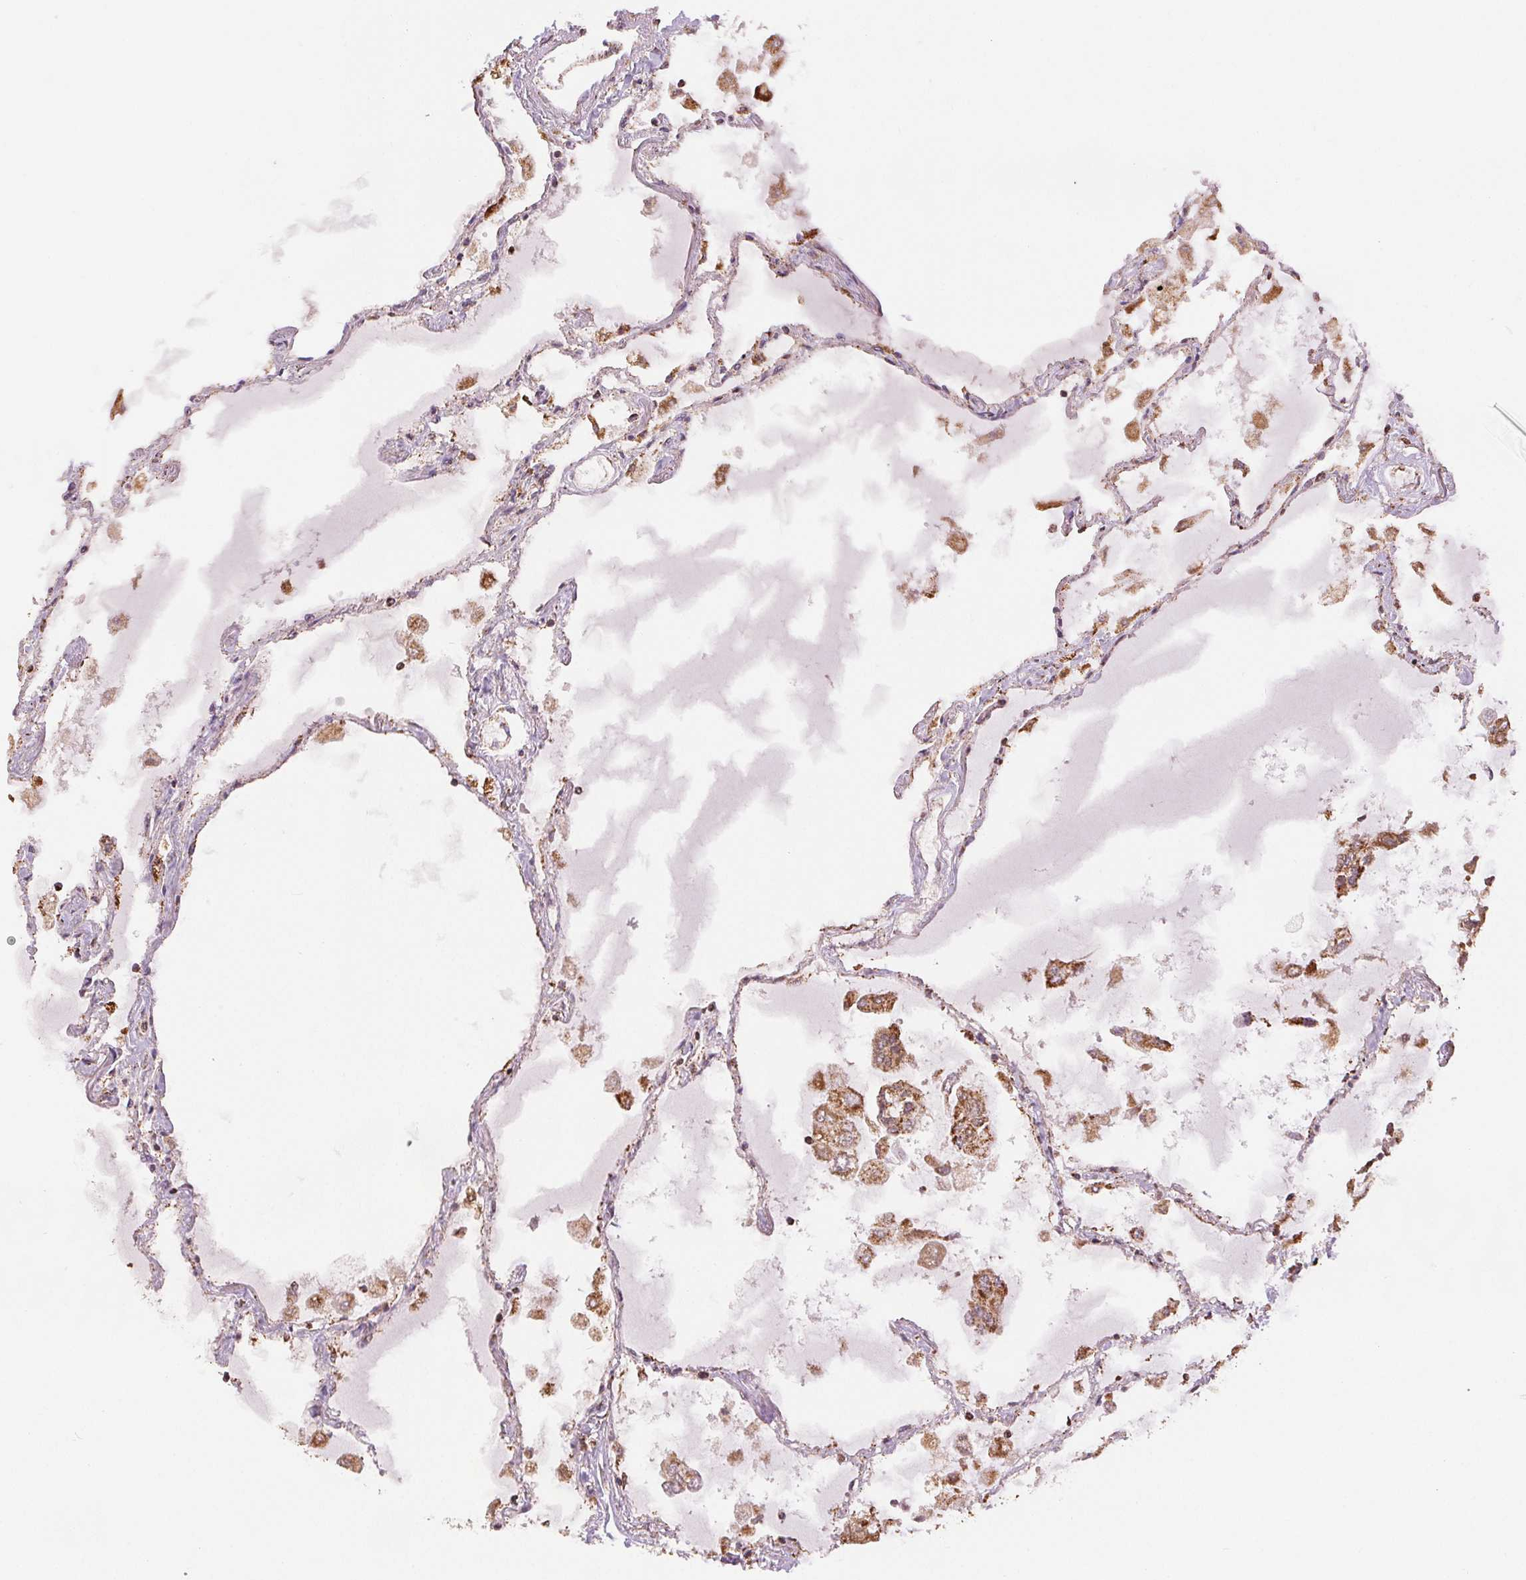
{"staining": {"intensity": "moderate", "quantity": "25%-75%", "location": "cytoplasmic/membranous"}, "tissue": "lung", "cell_type": "Alveolar cells", "image_type": "normal", "snomed": [{"axis": "morphology", "description": "Normal tissue, NOS"}, {"axis": "morphology", "description": "Adenocarcinoma, NOS"}, {"axis": "topography", "description": "Cartilage tissue"}, {"axis": "topography", "description": "Lung"}], "caption": "Lung stained for a protein (brown) demonstrates moderate cytoplasmic/membranous positive expression in approximately 25%-75% of alveolar cells.", "gene": "SDHB", "patient": {"sex": "female", "age": 67}}